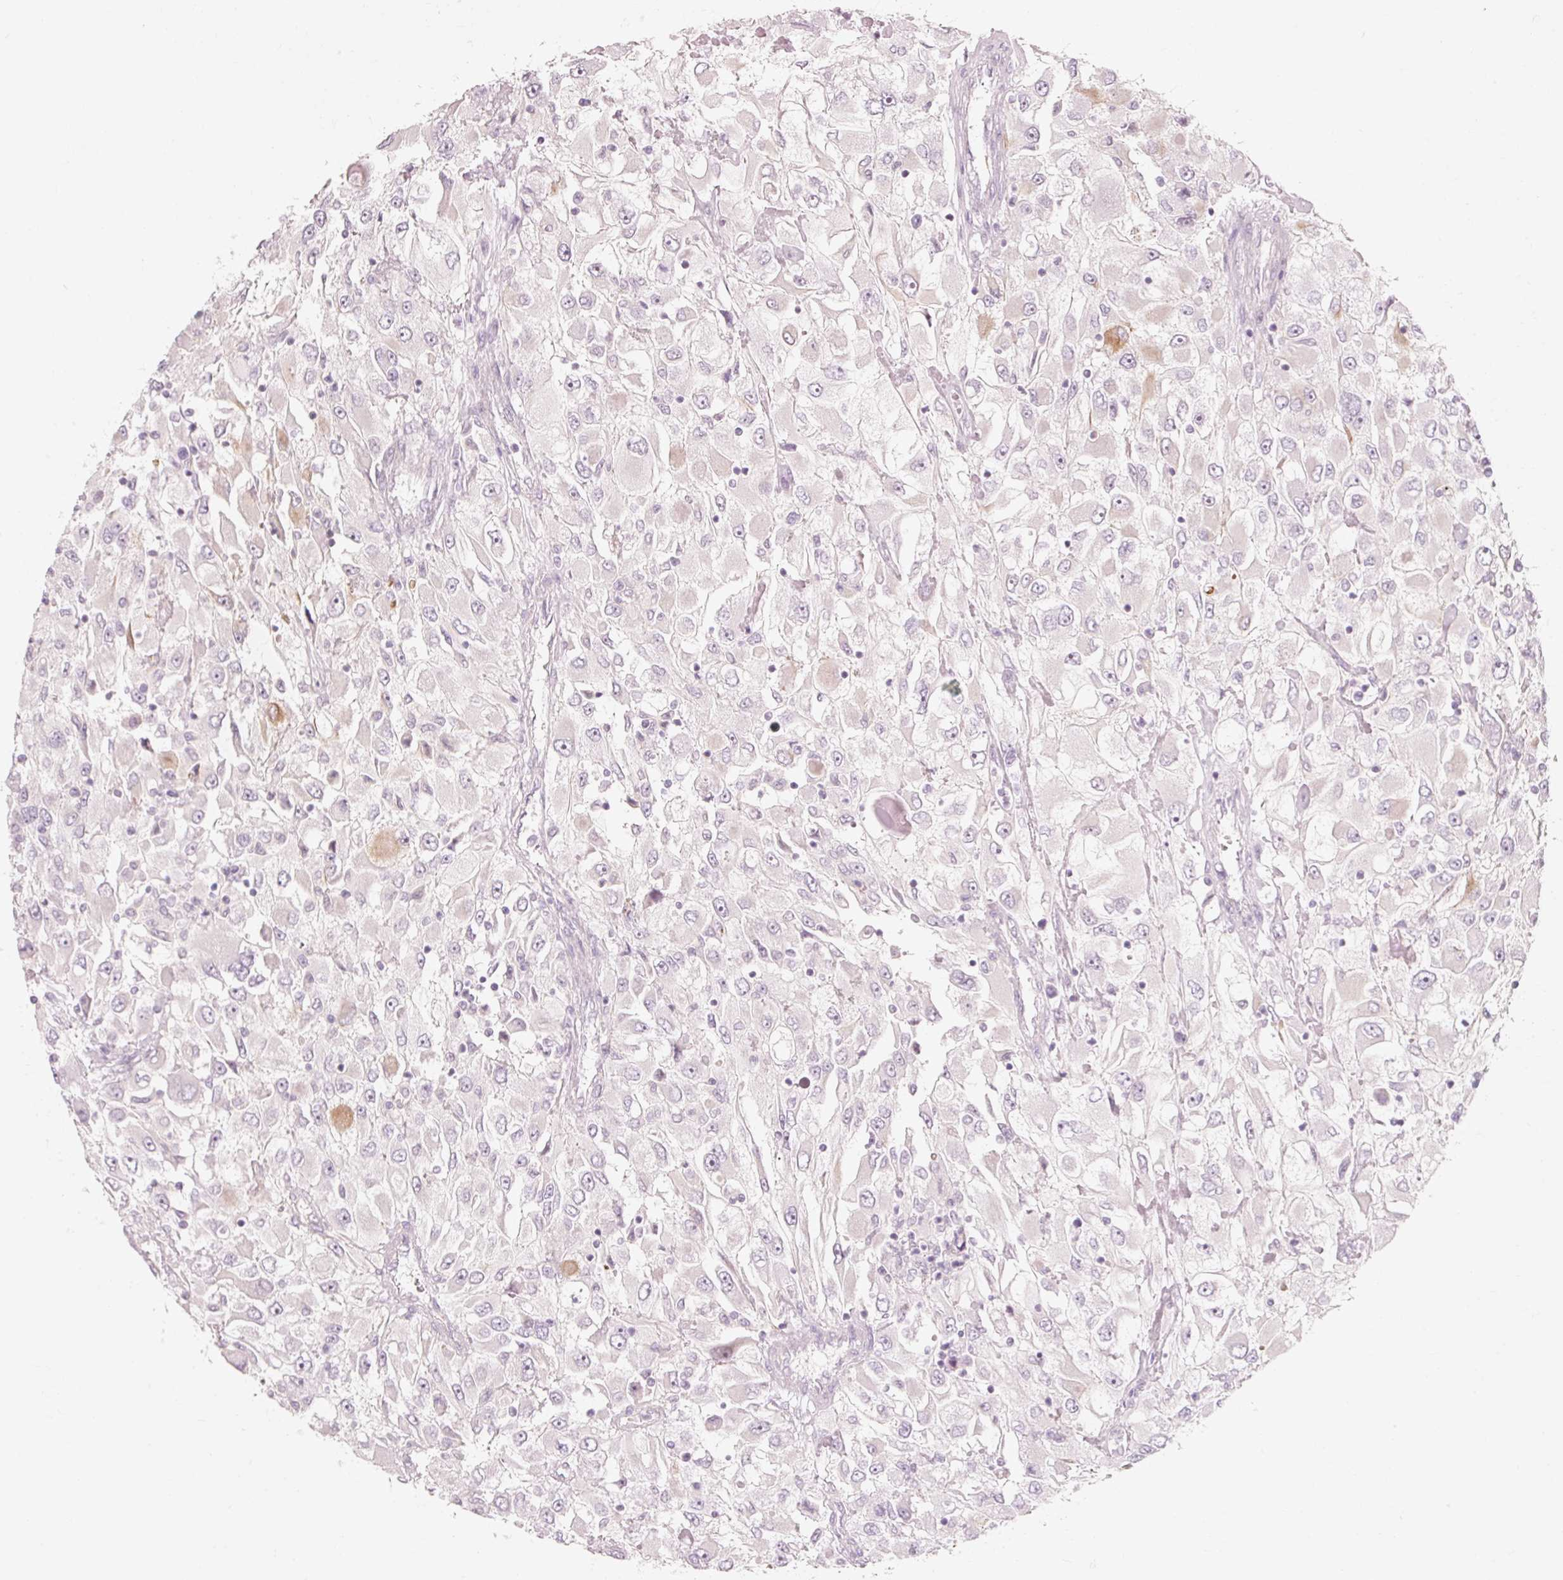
{"staining": {"intensity": "negative", "quantity": "none", "location": "none"}, "tissue": "renal cancer", "cell_type": "Tumor cells", "image_type": "cancer", "snomed": [{"axis": "morphology", "description": "Adenocarcinoma, NOS"}, {"axis": "topography", "description": "Kidney"}], "caption": "Immunohistochemistry (IHC) photomicrograph of neoplastic tissue: renal cancer (adenocarcinoma) stained with DAB reveals no significant protein expression in tumor cells. The staining is performed using DAB (3,3'-diaminobenzidine) brown chromogen with nuclei counter-stained in using hematoxylin.", "gene": "TRIM73", "patient": {"sex": "female", "age": 52}}